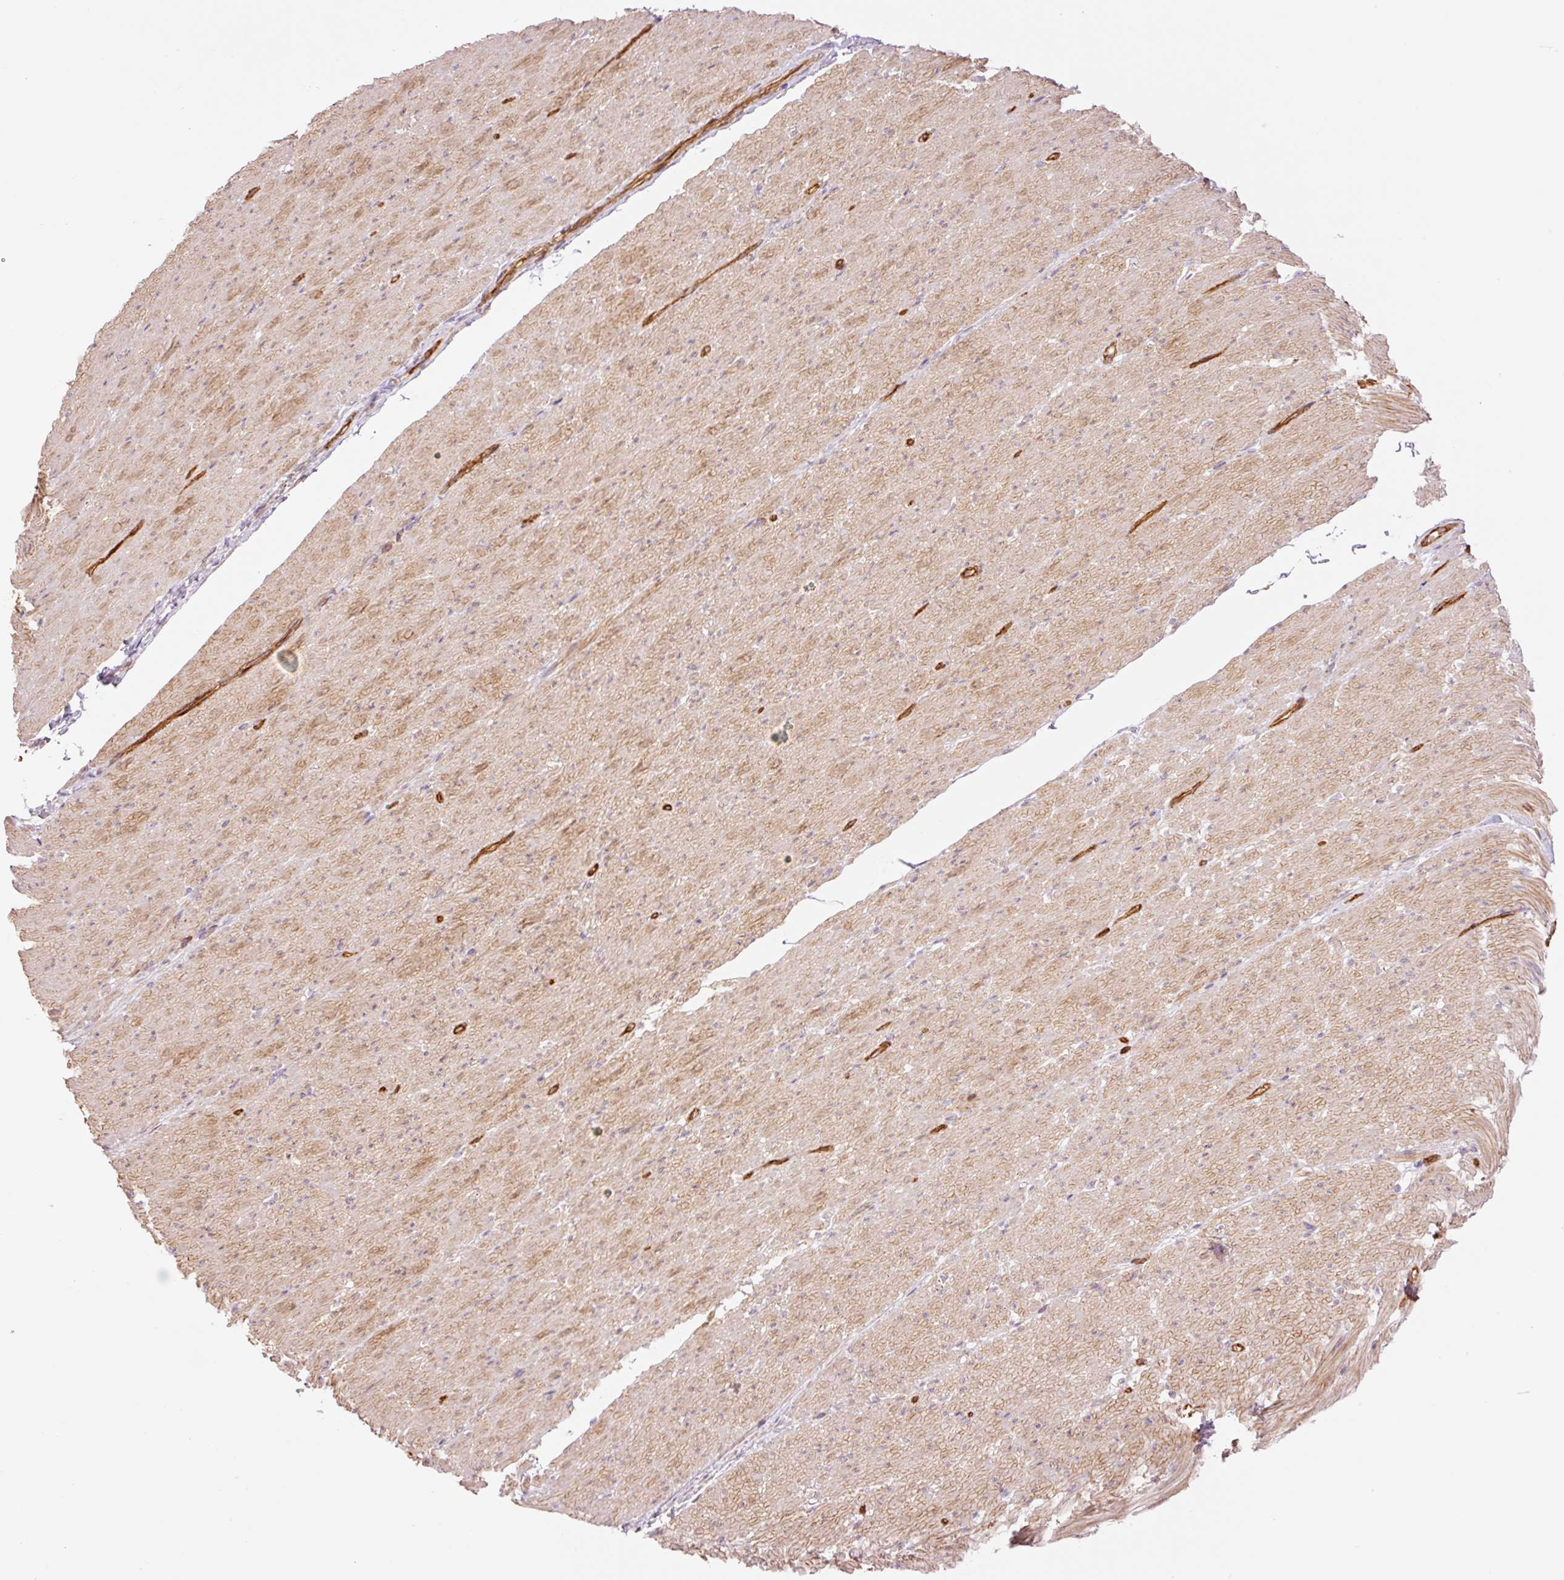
{"staining": {"intensity": "moderate", "quantity": ">75%", "location": "cytoplasmic/membranous"}, "tissue": "smooth muscle", "cell_type": "Smooth muscle cells", "image_type": "normal", "snomed": [{"axis": "morphology", "description": "Normal tissue, NOS"}, {"axis": "topography", "description": "Smooth muscle"}, {"axis": "topography", "description": "Rectum"}], "caption": "Approximately >75% of smooth muscle cells in normal human smooth muscle reveal moderate cytoplasmic/membranous protein expression as visualized by brown immunohistochemical staining.", "gene": "PPP1R1B", "patient": {"sex": "male", "age": 53}}